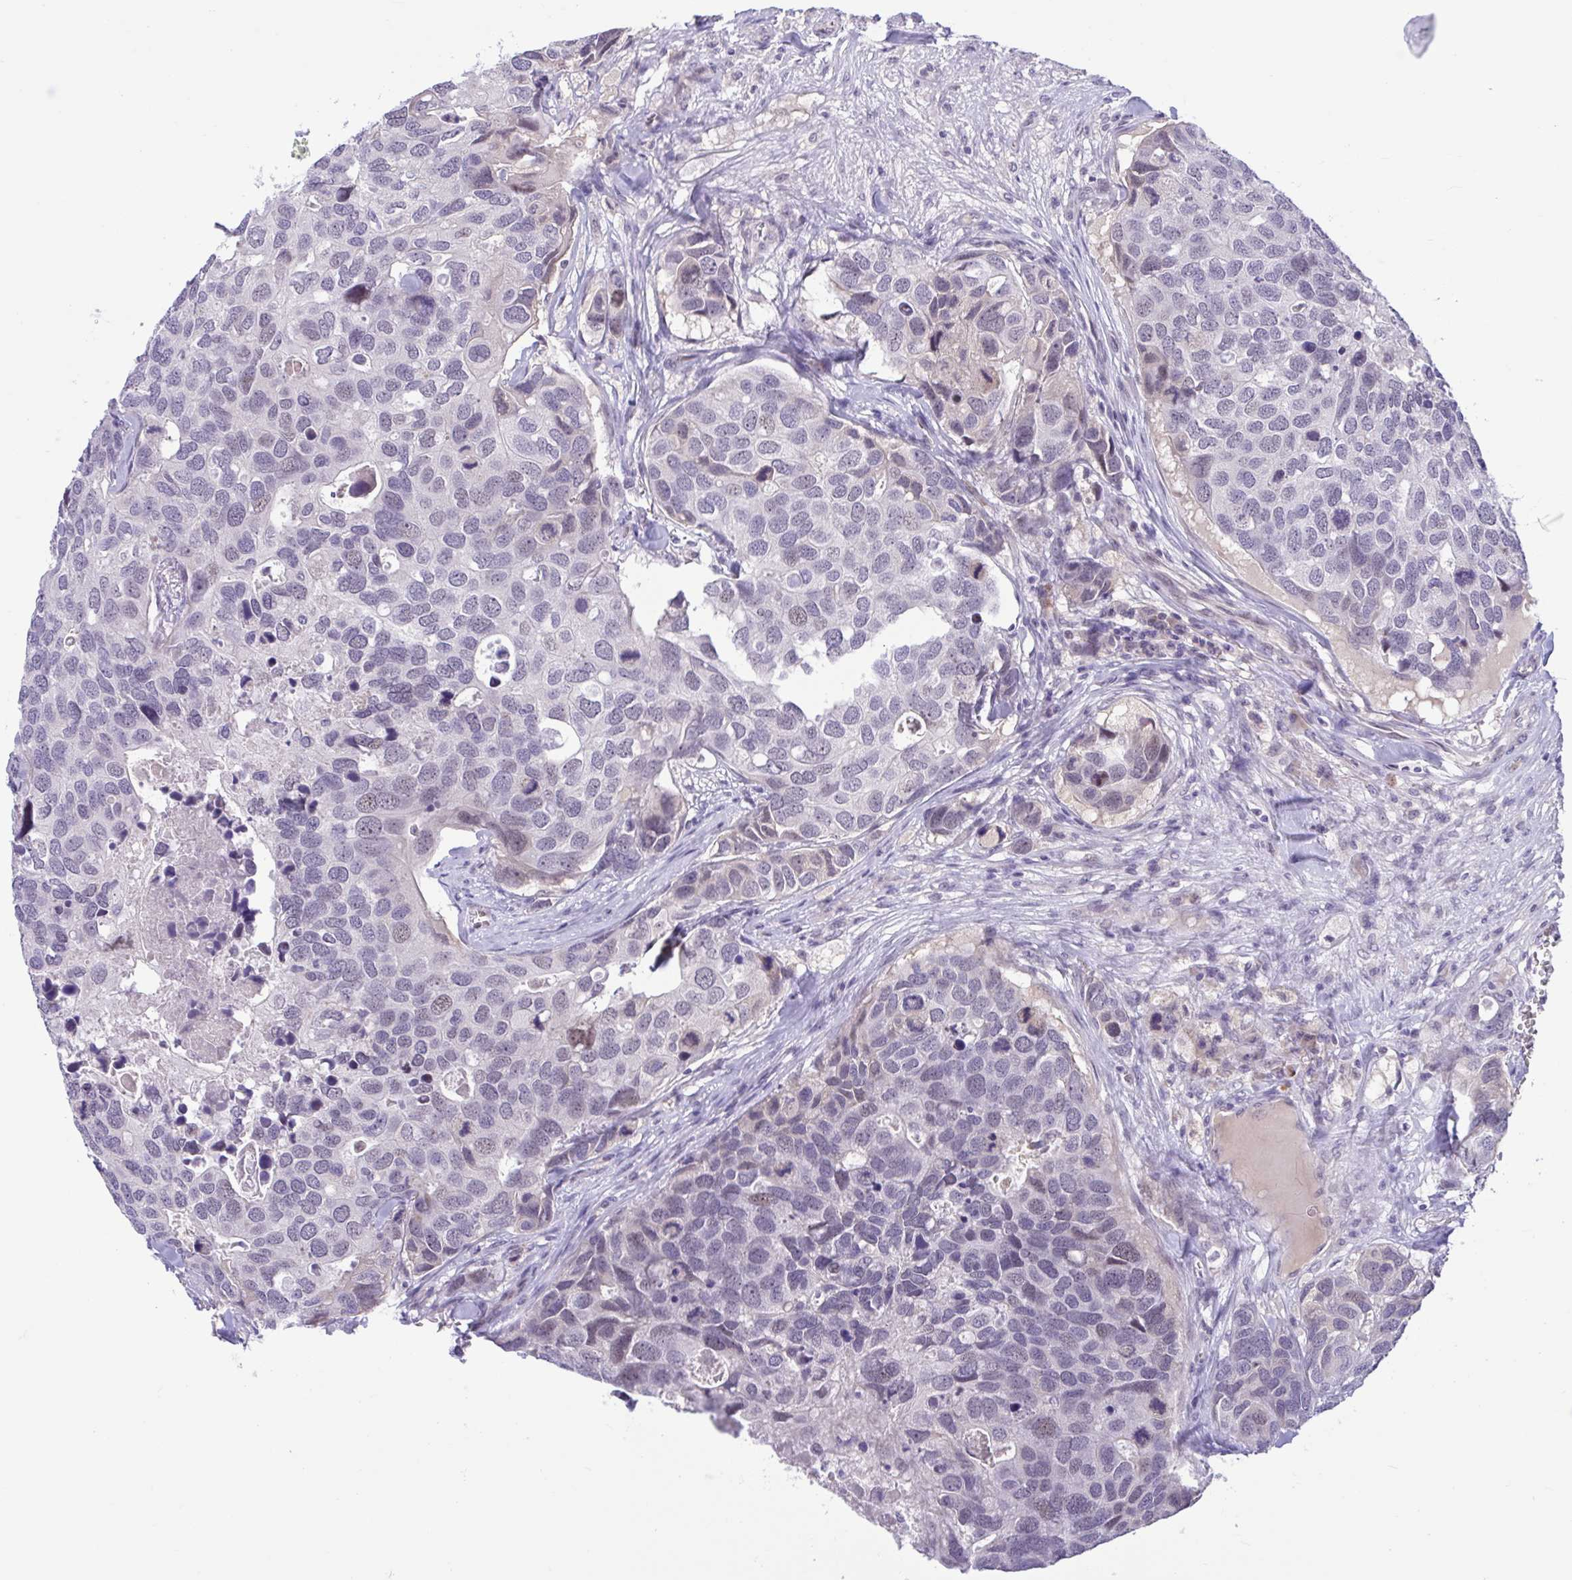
{"staining": {"intensity": "negative", "quantity": "none", "location": "none"}, "tissue": "breast cancer", "cell_type": "Tumor cells", "image_type": "cancer", "snomed": [{"axis": "morphology", "description": "Duct carcinoma"}, {"axis": "topography", "description": "Breast"}], "caption": "Human breast intraductal carcinoma stained for a protein using IHC exhibits no expression in tumor cells.", "gene": "CNGB3", "patient": {"sex": "female", "age": 83}}